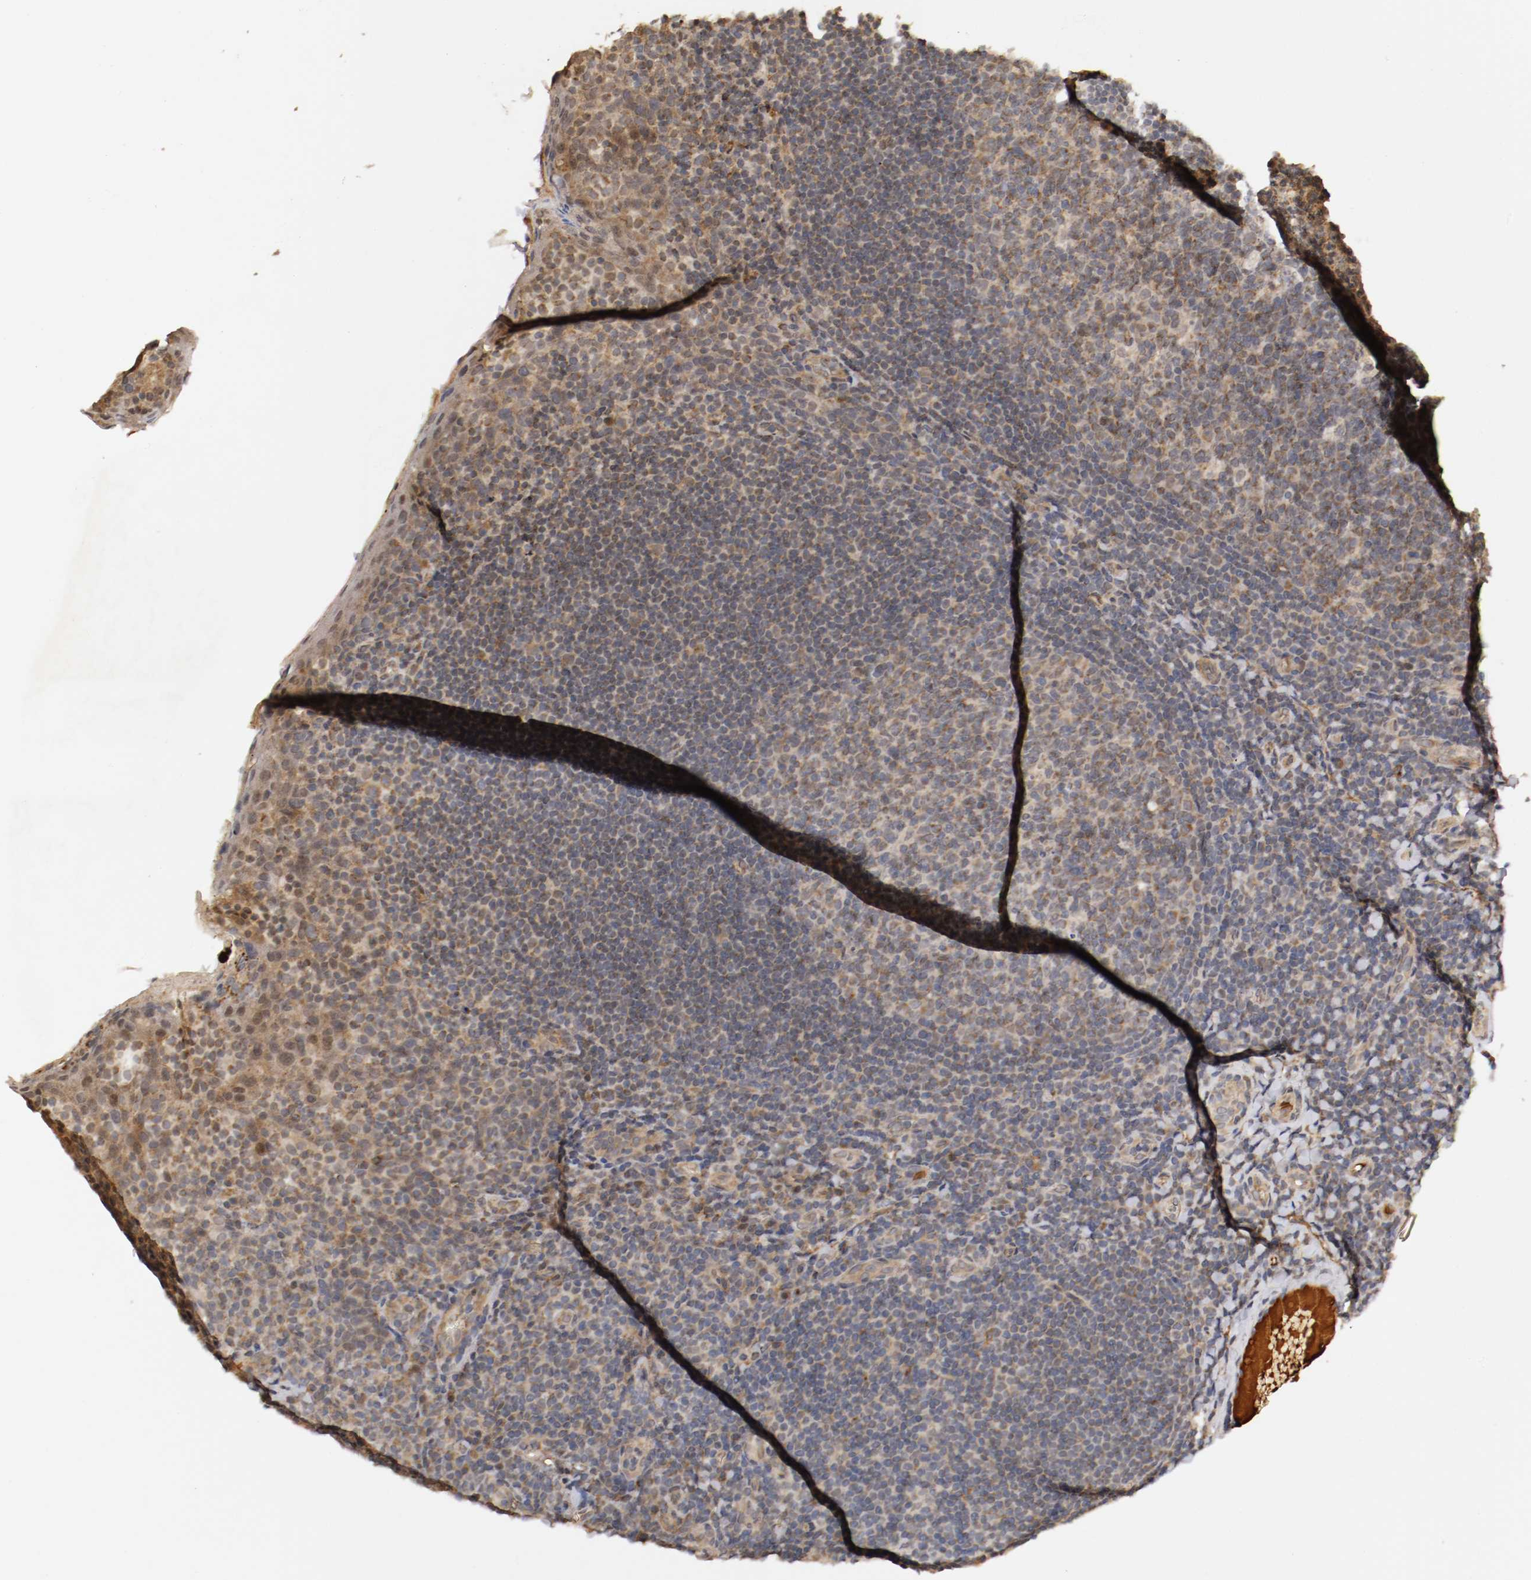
{"staining": {"intensity": "moderate", "quantity": "25%-75%", "location": "cytoplasmic/membranous"}, "tissue": "tonsil", "cell_type": "Germinal center cells", "image_type": "normal", "snomed": [{"axis": "morphology", "description": "Normal tissue, NOS"}, {"axis": "topography", "description": "Tonsil"}], "caption": "The photomicrograph shows immunohistochemical staining of unremarkable tonsil. There is moderate cytoplasmic/membranous staining is present in approximately 25%-75% of germinal center cells. Using DAB (brown) and hematoxylin (blue) stains, captured at high magnification using brightfield microscopy.", "gene": "TNFRSF1B", "patient": {"sex": "male", "age": 17}}